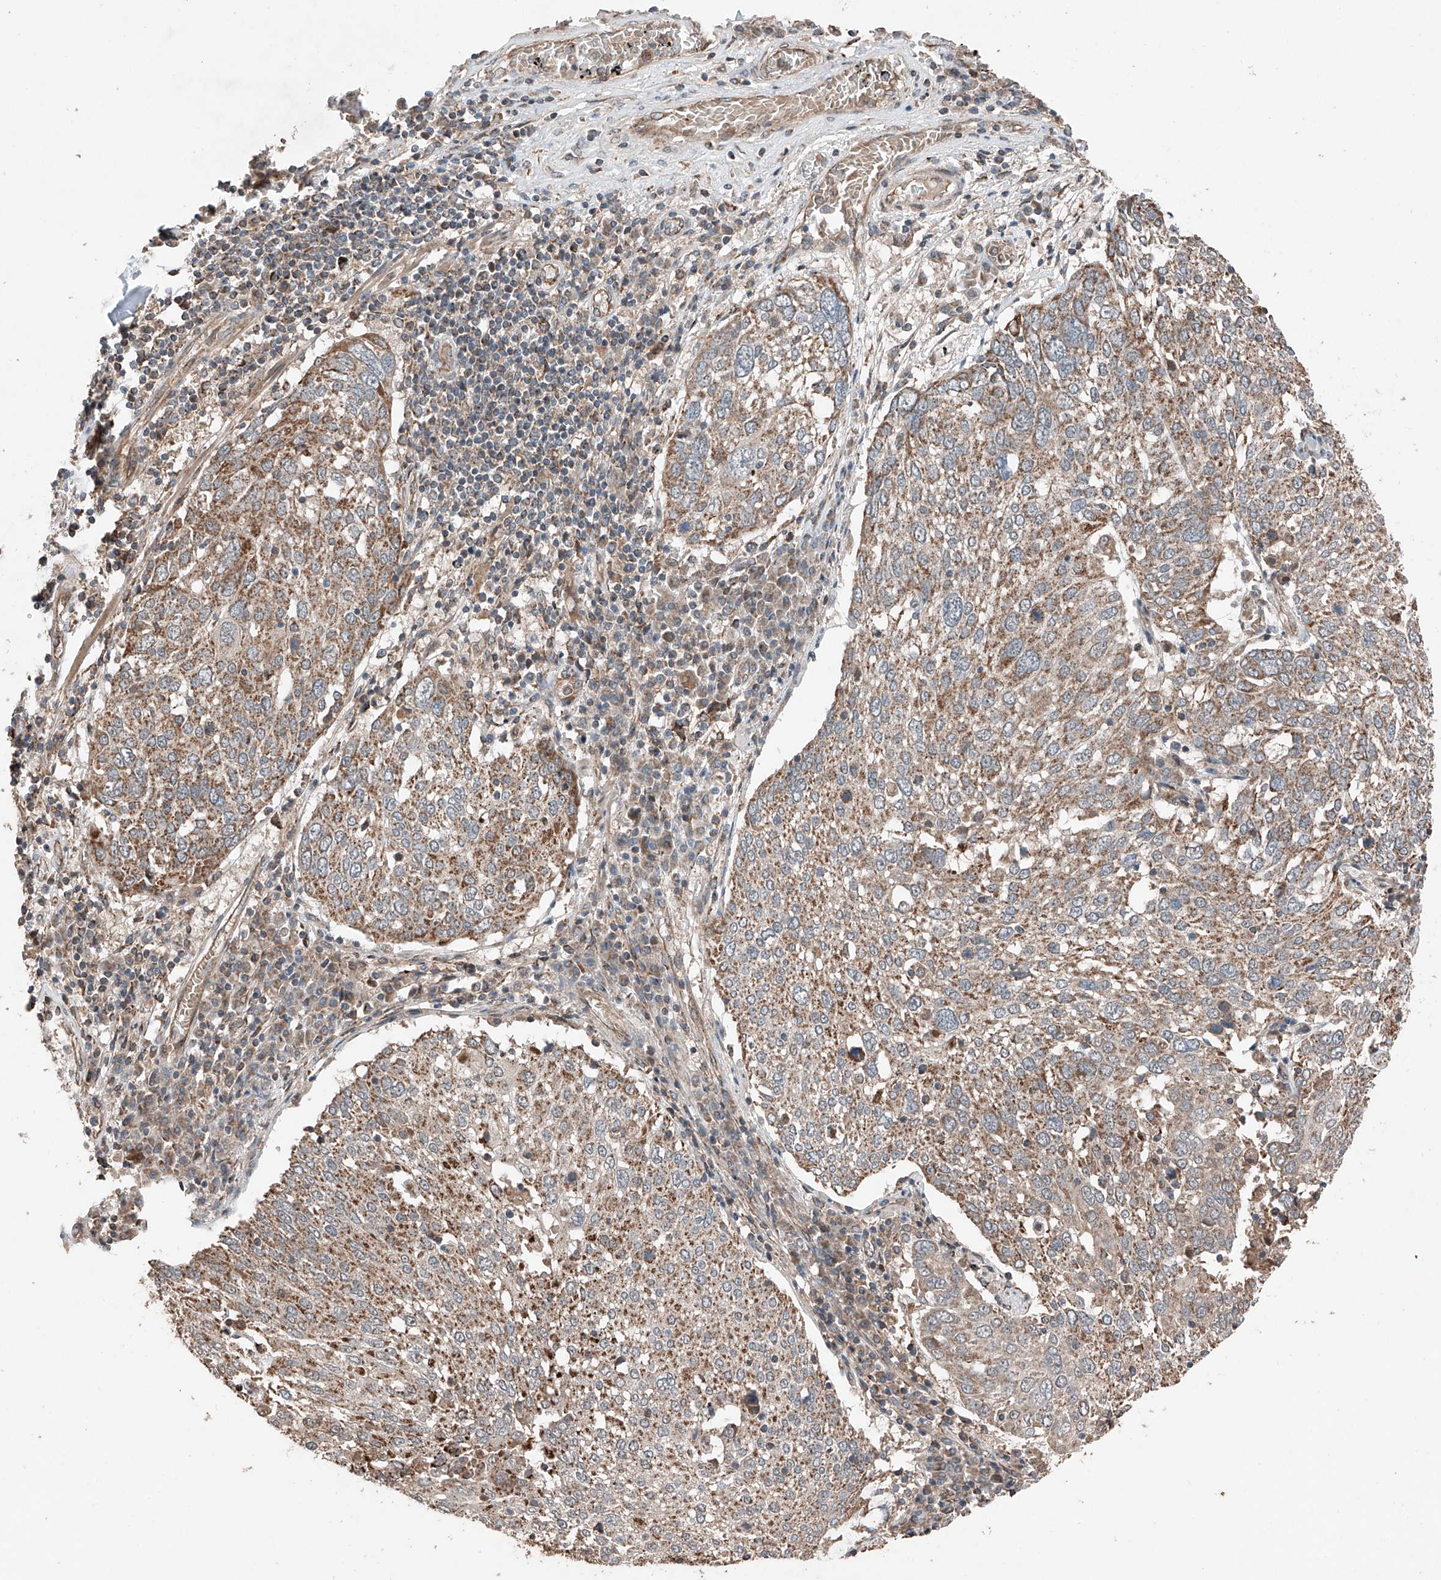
{"staining": {"intensity": "moderate", "quantity": ">75%", "location": "cytoplasmic/membranous"}, "tissue": "lung cancer", "cell_type": "Tumor cells", "image_type": "cancer", "snomed": [{"axis": "morphology", "description": "Squamous cell carcinoma, NOS"}, {"axis": "topography", "description": "Lung"}], "caption": "Immunohistochemical staining of lung squamous cell carcinoma demonstrates medium levels of moderate cytoplasmic/membranous staining in approximately >75% of tumor cells. (DAB IHC with brightfield microscopy, high magnification).", "gene": "AP4B1", "patient": {"sex": "male", "age": 65}}